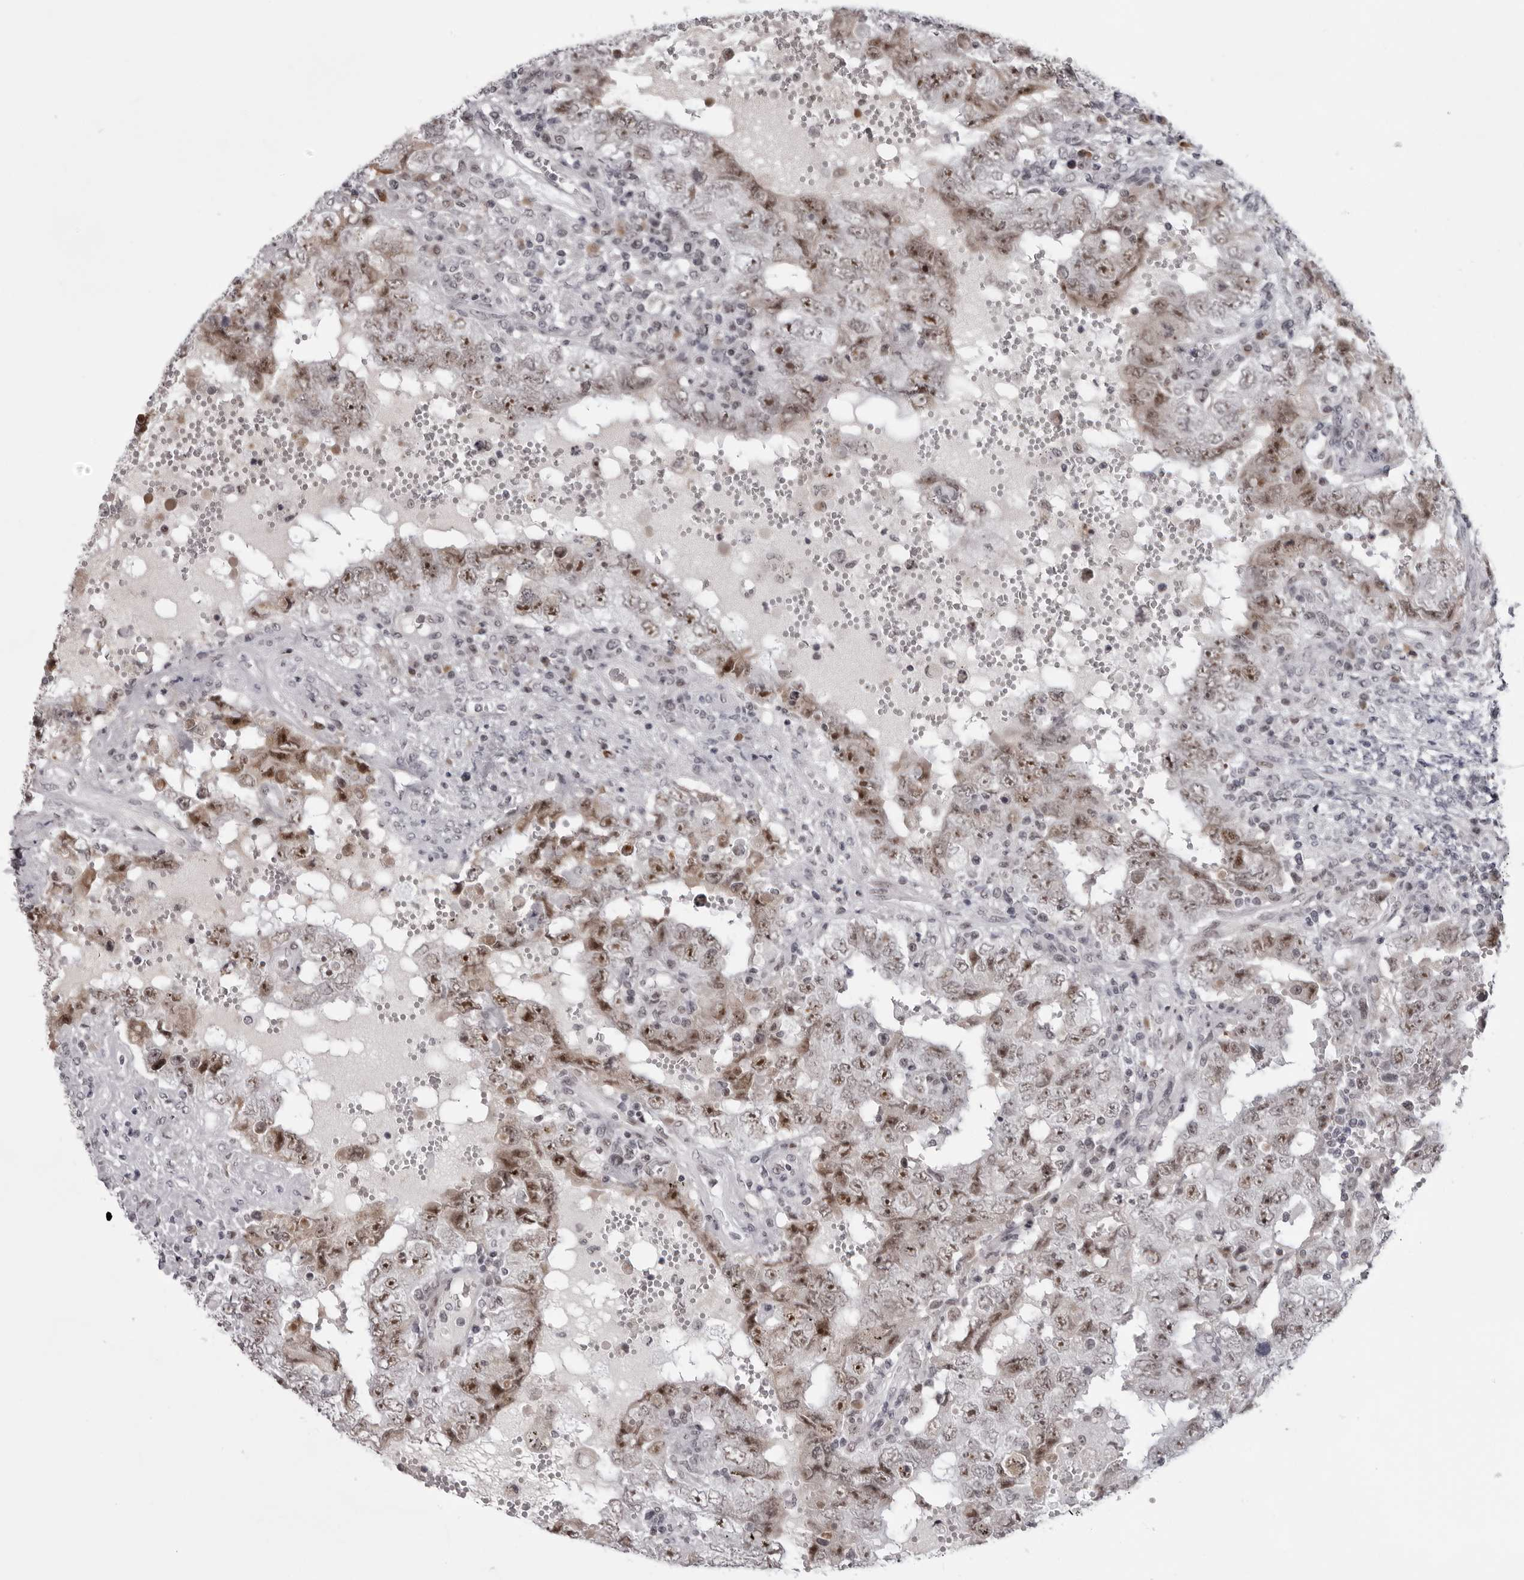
{"staining": {"intensity": "moderate", "quantity": ">75%", "location": "nuclear"}, "tissue": "testis cancer", "cell_type": "Tumor cells", "image_type": "cancer", "snomed": [{"axis": "morphology", "description": "Carcinoma, Embryonal, NOS"}, {"axis": "topography", "description": "Testis"}], "caption": "An IHC image of tumor tissue is shown. Protein staining in brown labels moderate nuclear positivity in testis embryonal carcinoma within tumor cells.", "gene": "EXOSC10", "patient": {"sex": "male", "age": 26}}